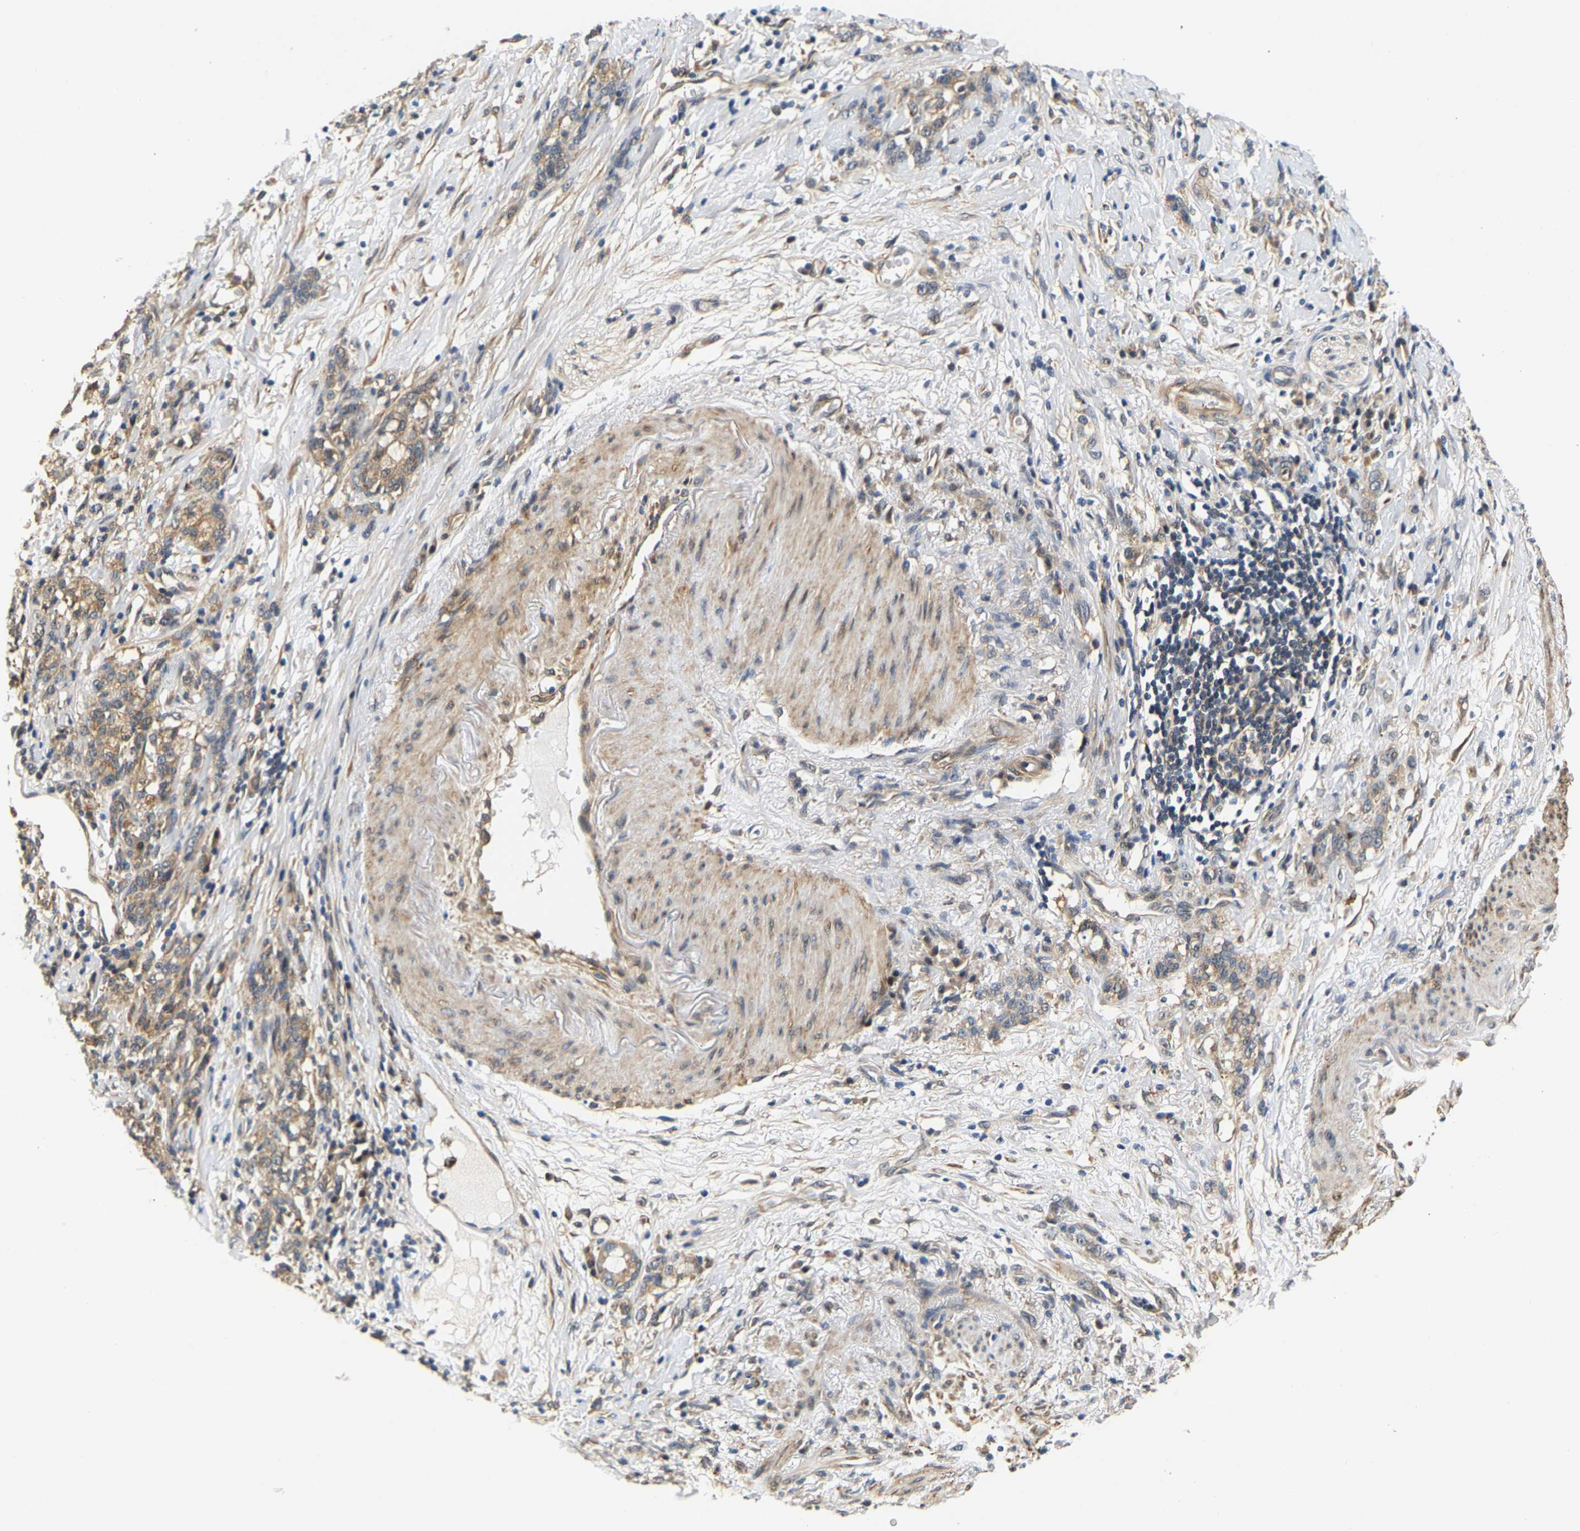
{"staining": {"intensity": "weak", "quantity": ">75%", "location": "cytoplasmic/membranous"}, "tissue": "stomach cancer", "cell_type": "Tumor cells", "image_type": "cancer", "snomed": [{"axis": "morphology", "description": "Adenocarcinoma, NOS"}, {"axis": "topography", "description": "Stomach, lower"}], "caption": "Immunohistochemistry staining of adenocarcinoma (stomach), which reveals low levels of weak cytoplasmic/membranous expression in about >75% of tumor cells indicating weak cytoplasmic/membranous protein positivity. The staining was performed using DAB (brown) for protein detection and nuclei were counterstained in hematoxylin (blue).", "gene": "LARP6", "patient": {"sex": "male", "age": 88}}